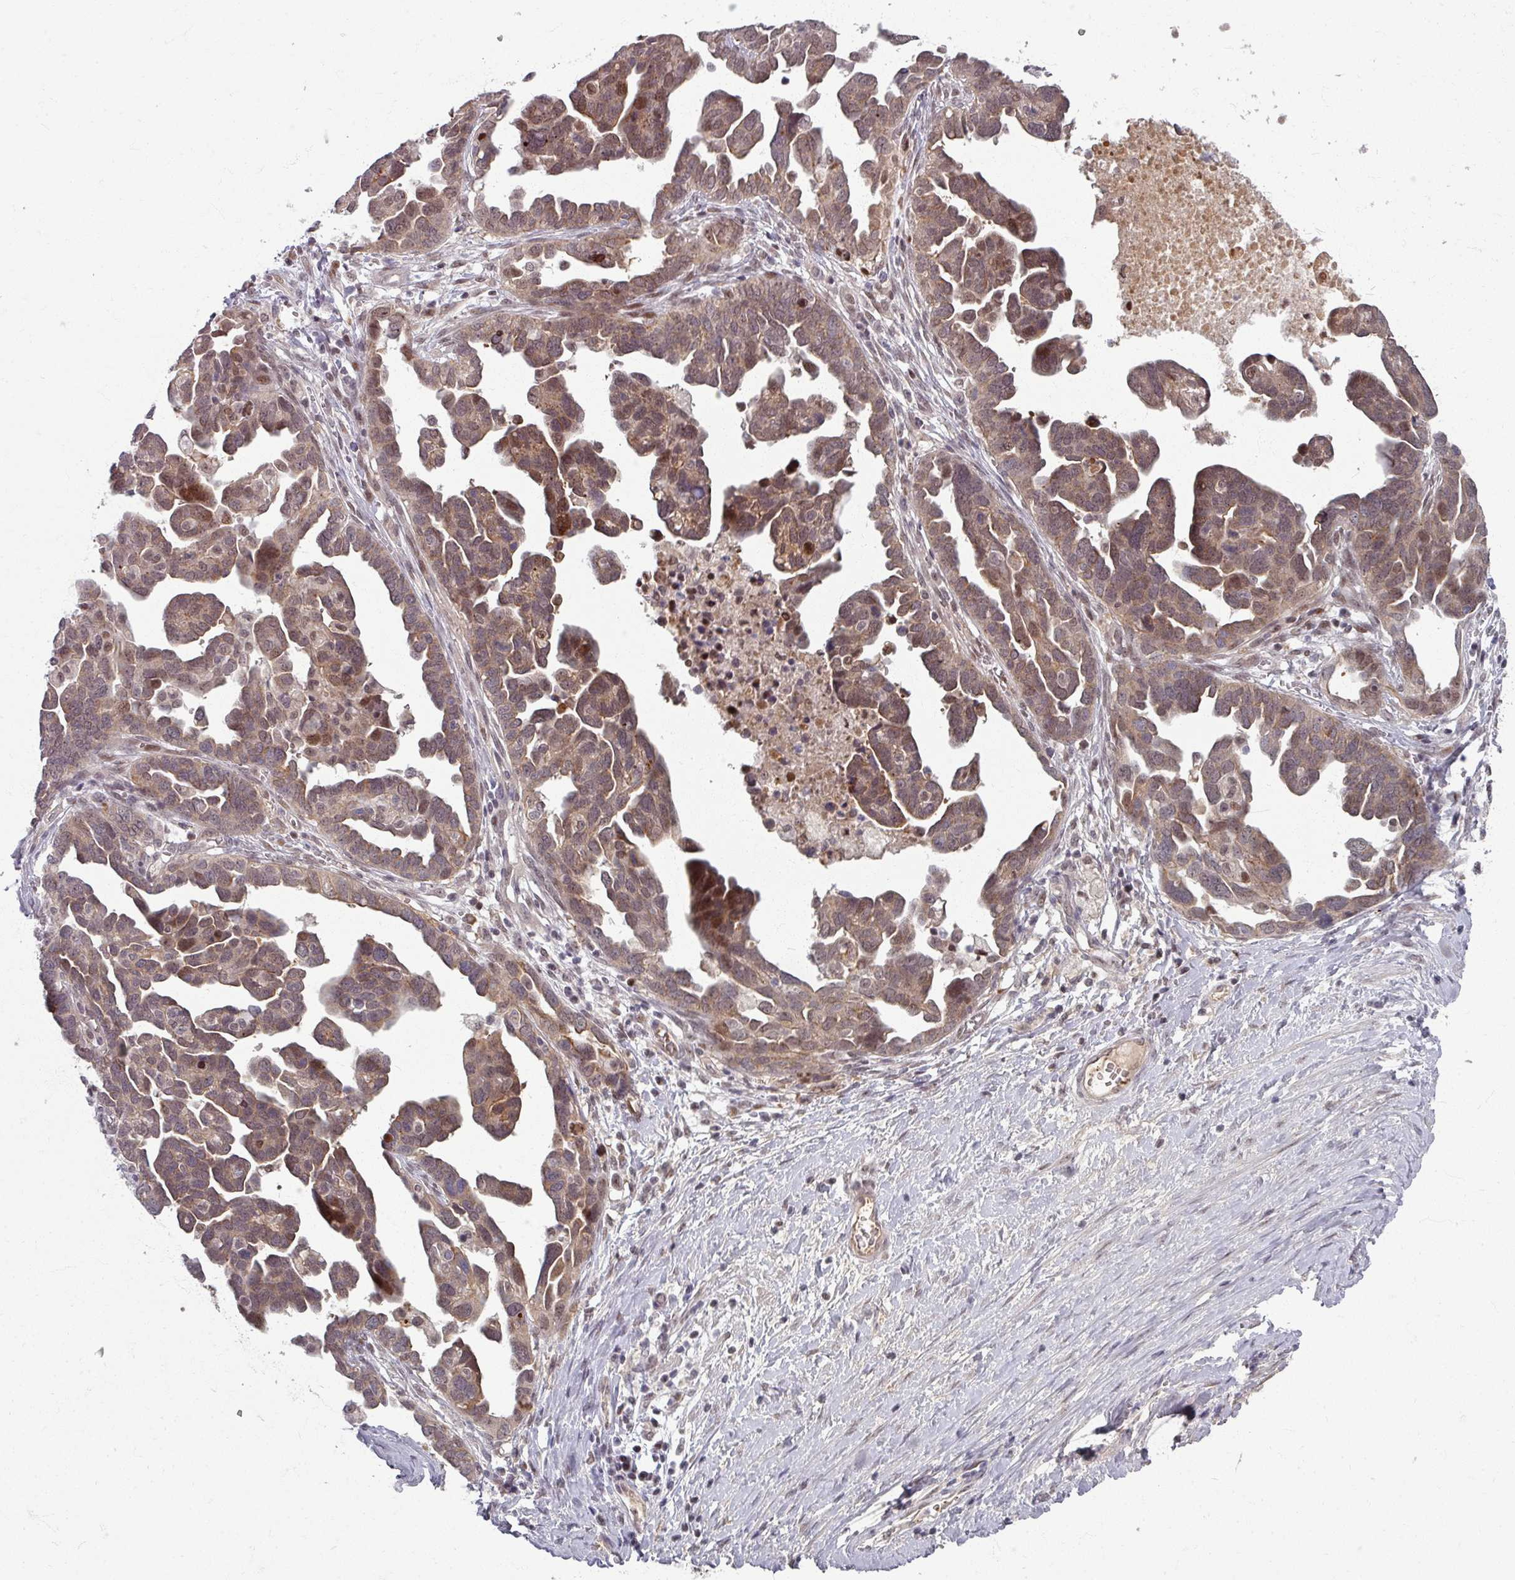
{"staining": {"intensity": "moderate", "quantity": ">75%", "location": "cytoplasmic/membranous,nuclear"}, "tissue": "ovarian cancer", "cell_type": "Tumor cells", "image_type": "cancer", "snomed": [{"axis": "morphology", "description": "Cystadenocarcinoma, serous, NOS"}, {"axis": "topography", "description": "Ovary"}], "caption": "An immunohistochemistry photomicrograph of neoplastic tissue is shown. Protein staining in brown labels moderate cytoplasmic/membranous and nuclear positivity in ovarian cancer within tumor cells. (brown staining indicates protein expression, while blue staining denotes nuclei).", "gene": "KLC3", "patient": {"sex": "female", "age": 54}}